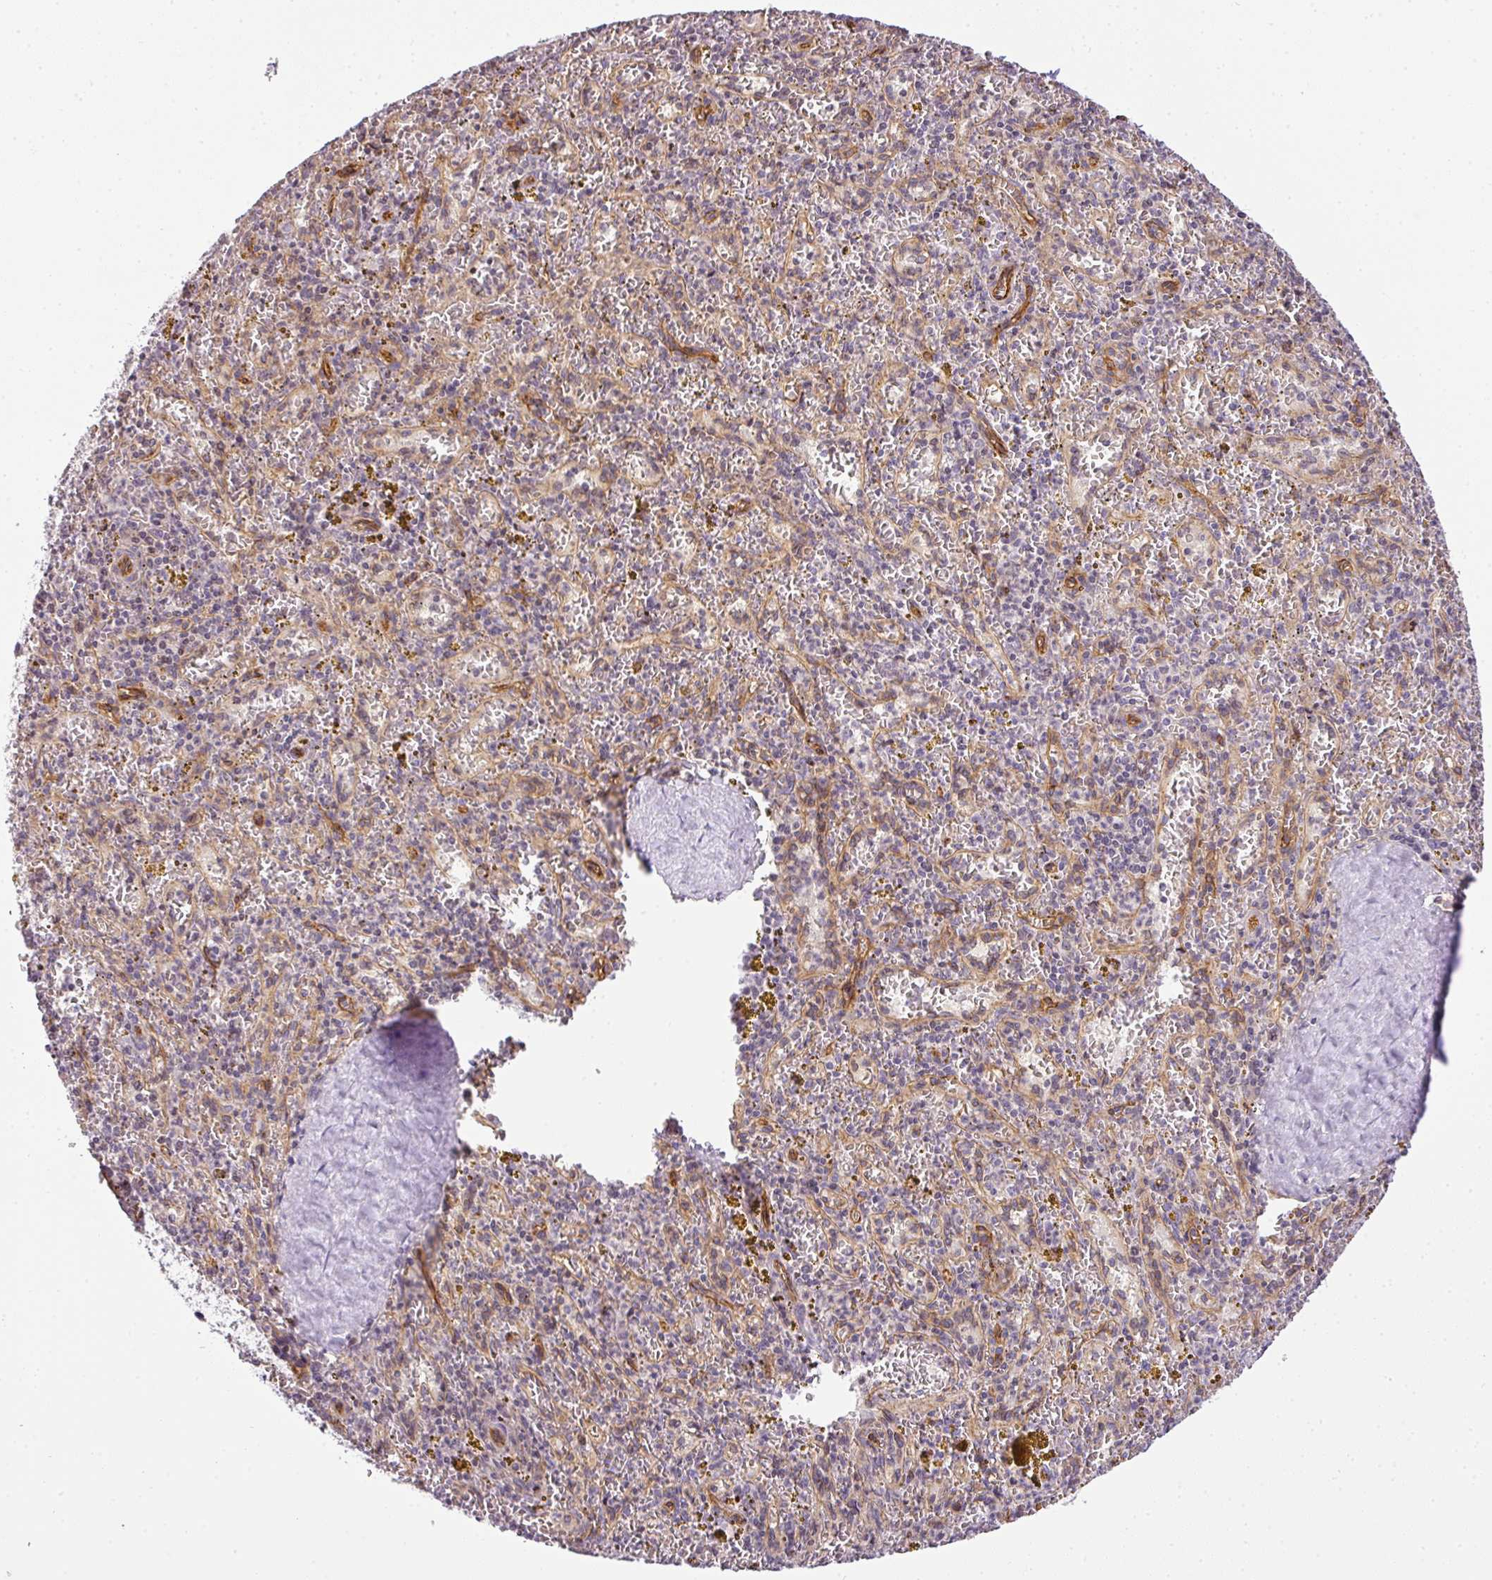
{"staining": {"intensity": "negative", "quantity": "none", "location": "none"}, "tissue": "spleen", "cell_type": "Cells in red pulp", "image_type": "normal", "snomed": [{"axis": "morphology", "description": "Normal tissue, NOS"}, {"axis": "topography", "description": "Spleen"}], "caption": "Protein analysis of benign spleen exhibits no significant positivity in cells in red pulp. Brightfield microscopy of immunohistochemistry stained with DAB (3,3'-diaminobenzidine) (brown) and hematoxylin (blue), captured at high magnification.", "gene": "OR11H4", "patient": {"sex": "male", "age": 57}}